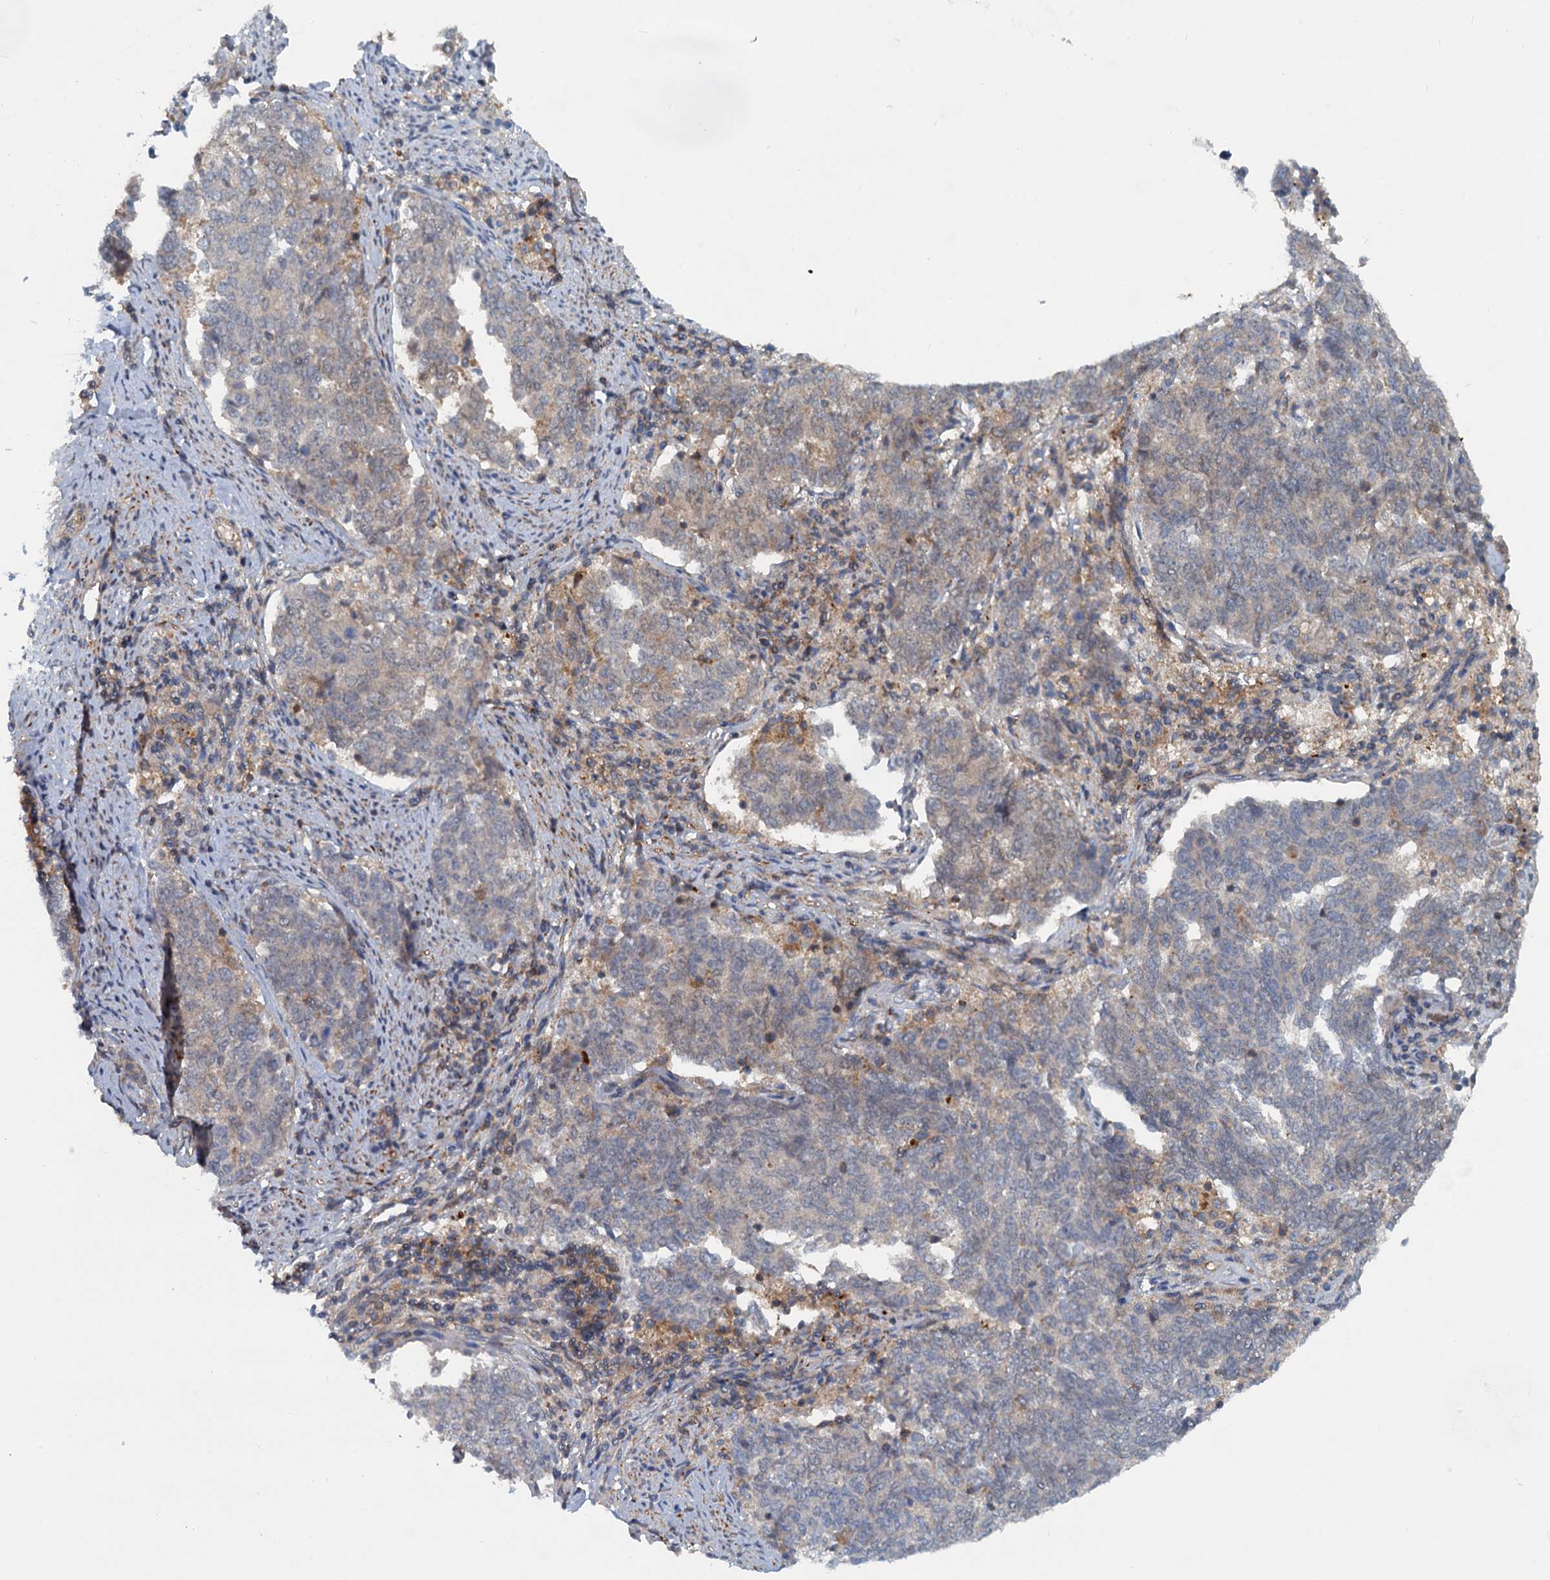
{"staining": {"intensity": "moderate", "quantity": "25%-75%", "location": "cytoplasmic/membranous"}, "tissue": "endometrial cancer", "cell_type": "Tumor cells", "image_type": "cancer", "snomed": [{"axis": "morphology", "description": "Adenocarcinoma, NOS"}, {"axis": "topography", "description": "Endometrium"}], "caption": "The histopathology image exhibits staining of endometrial cancer, revealing moderate cytoplasmic/membranous protein staining (brown color) within tumor cells.", "gene": "GCLM", "patient": {"sex": "female", "age": 80}}